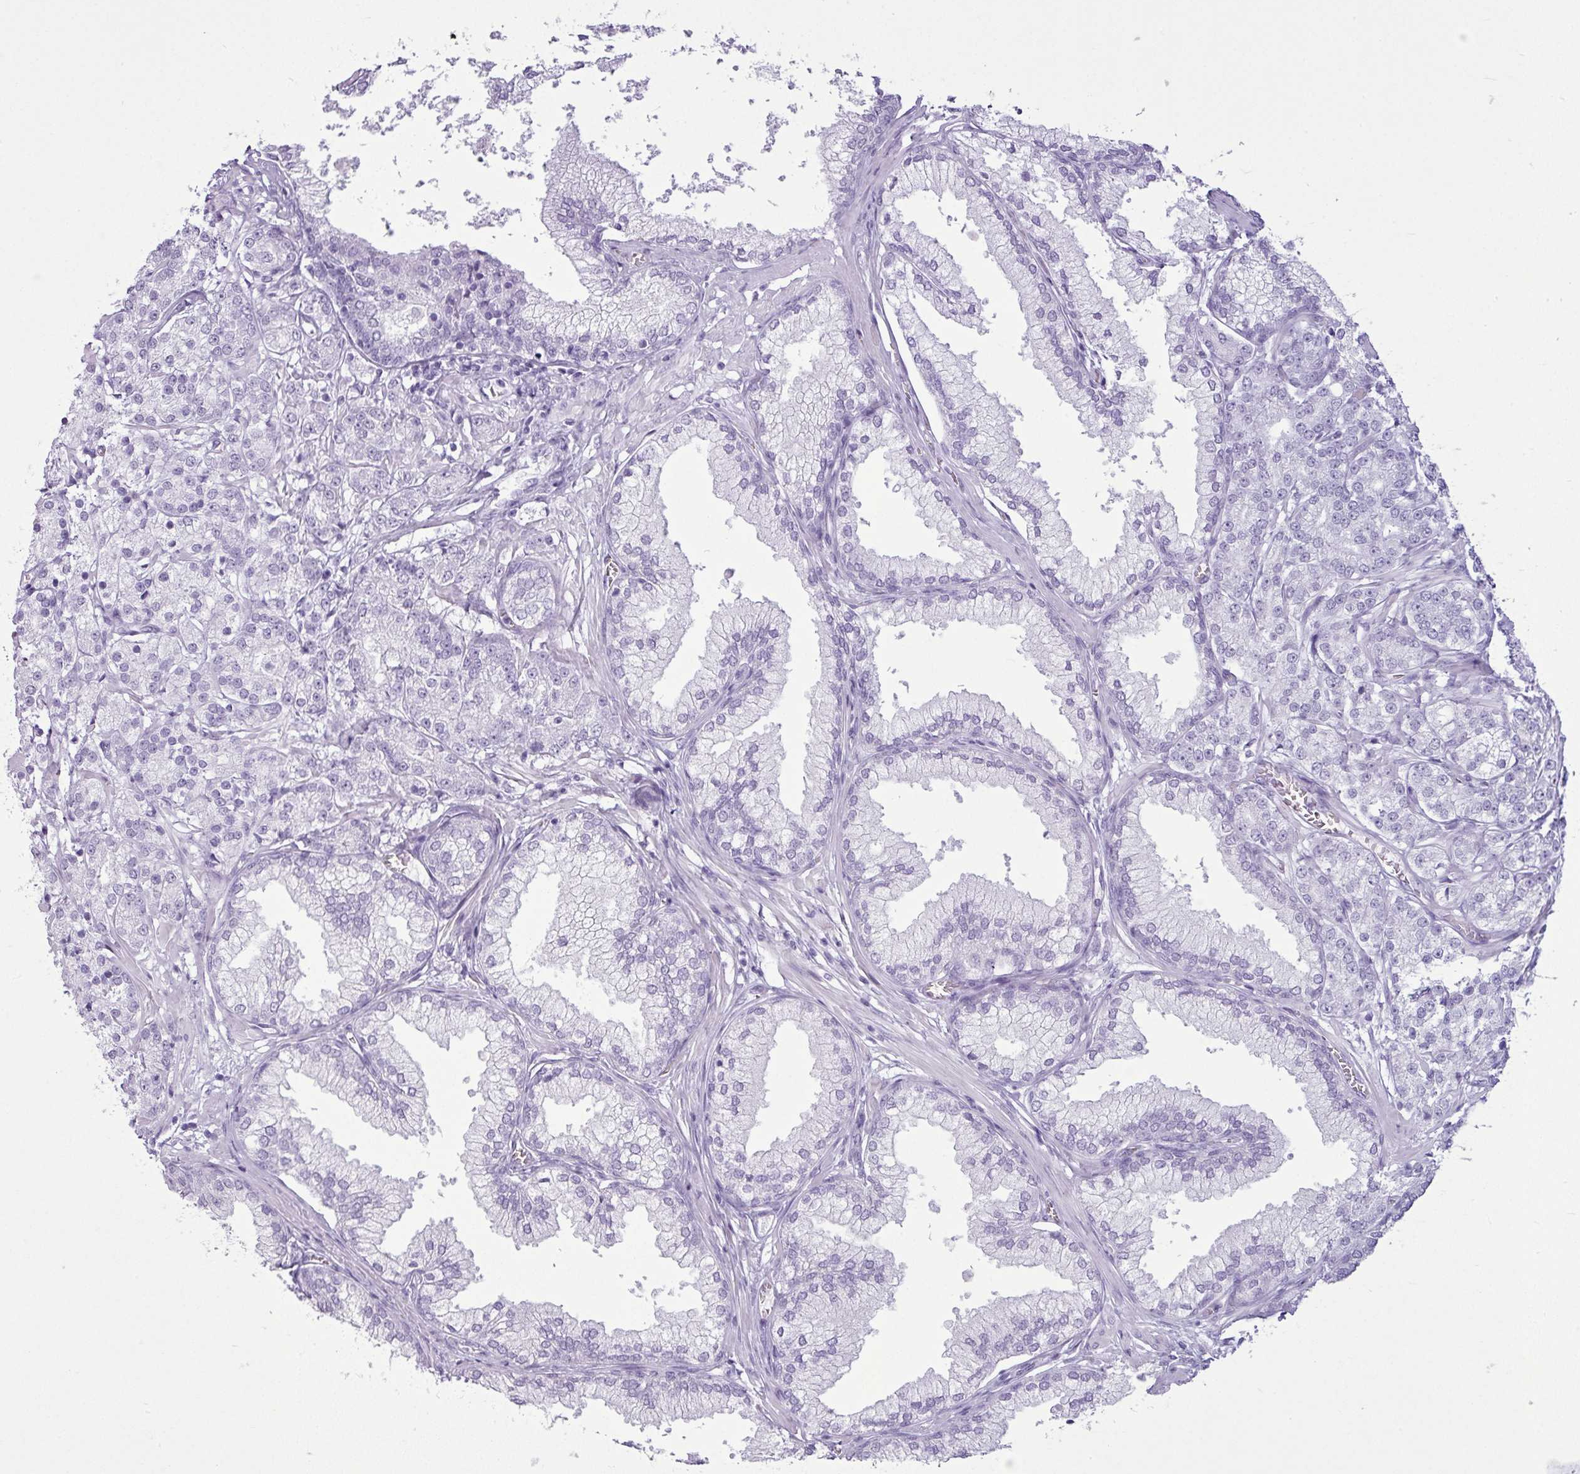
{"staining": {"intensity": "negative", "quantity": "none", "location": "none"}, "tissue": "prostate cancer", "cell_type": "Tumor cells", "image_type": "cancer", "snomed": [{"axis": "morphology", "description": "Adenocarcinoma, High grade"}, {"axis": "topography", "description": "Prostate"}], "caption": "This photomicrograph is of prostate cancer stained with immunohistochemistry (IHC) to label a protein in brown with the nuclei are counter-stained blue. There is no staining in tumor cells.", "gene": "AMY1B", "patient": {"sex": "male", "age": 69}}